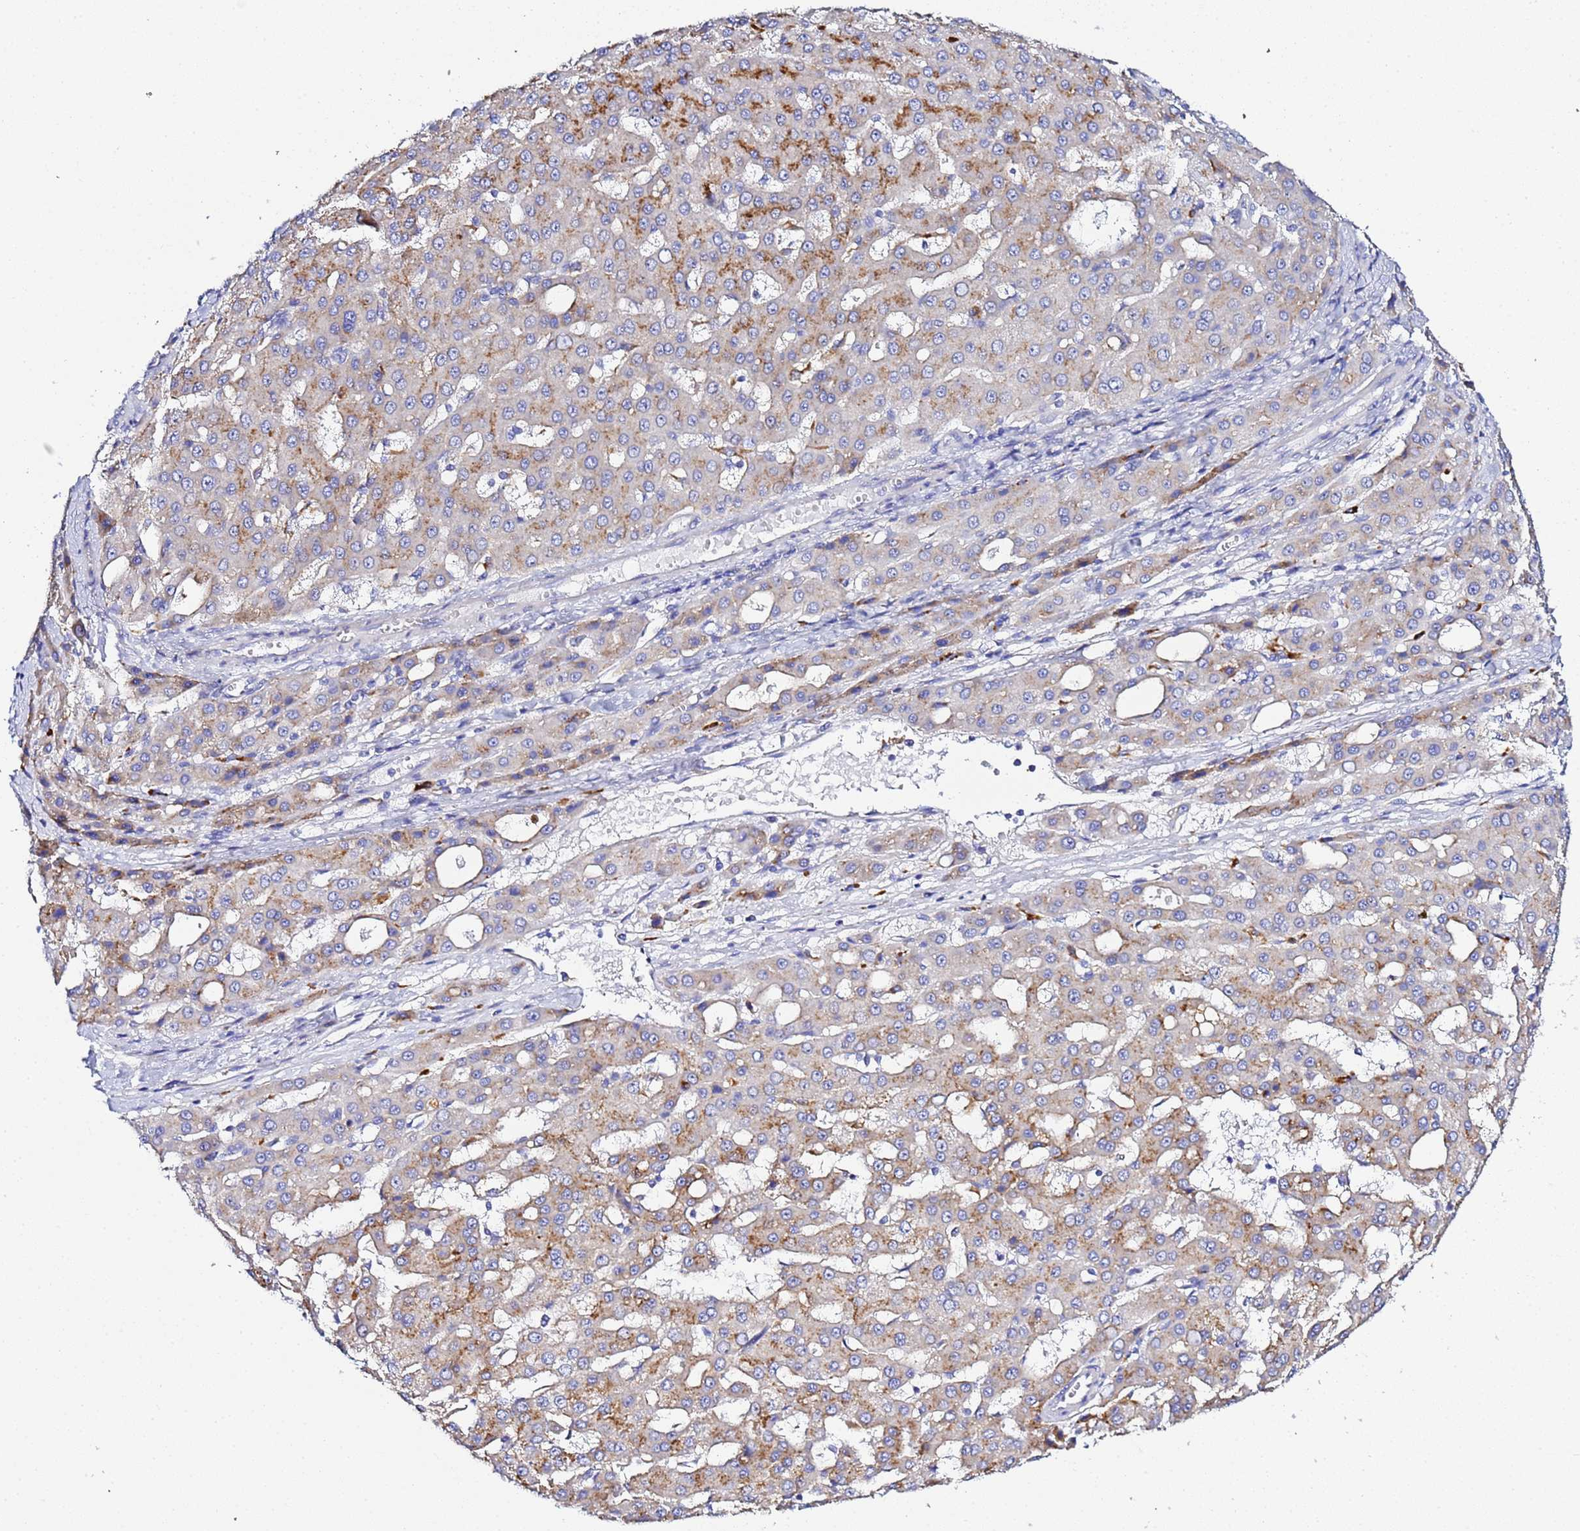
{"staining": {"intensity": "moderate", "quantity": "25%-75%", "location": "cytoplasmic/membranous"}, "tissue": "liver cancer", "cell_type": "Tumor cells", "image_type": "cancer", "snomed": [{"axis": "morphology", "description": "Carcinoma, Hepatocellular, NOS"}, {"axis": "topography", "description": "Liver"}], "caption": "Liver cancer was stained to show a protein in brown. There is medium levels of moderate cytoplasmic/membranous expression in approximately 25%-75% of tumor cells.", "gene": "VTI1B", "patient": {"sex": "male", "age": 47}}